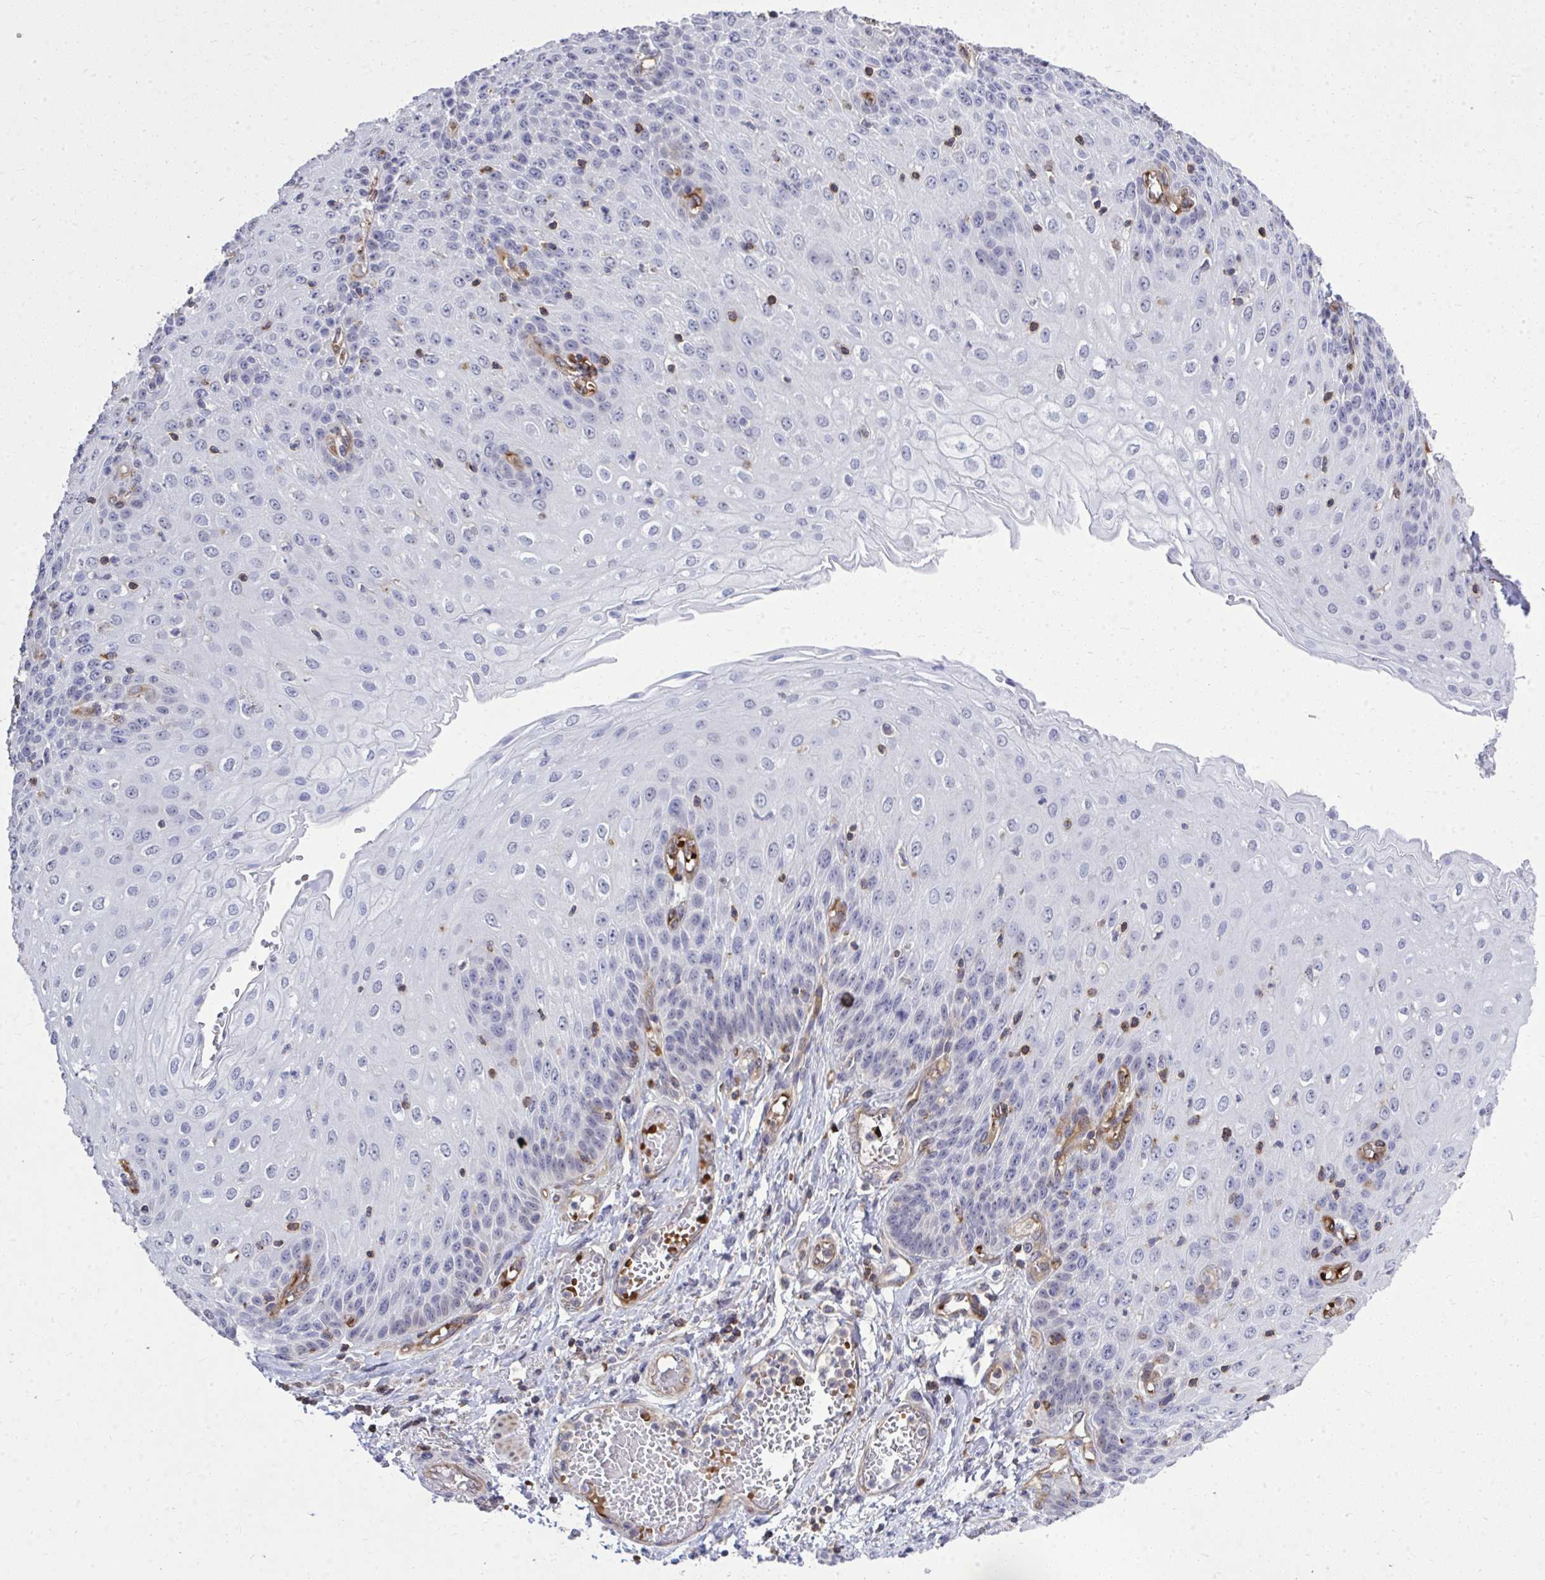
{"staining": {"intensity": "weak", "quantity": "<25%", "location": "nuclear"}, "tissue": "esophagus", "cell_type": "Squamous epithelial cells", "image_type": "normal", "snomed": [{"axis": "morphology", "description": "Normal tissue, NOS"}, {"axis": "morphology", "description": "Adenocarcinoma, NOS"}, {"axis": "topography", "description": "Esophagus"}], "caption": "This is an immunohistochemistry micrograph of normal human esophagus. There is no staining in squamous epithelial cells.", "gene": "FOXN3", "patient": {"sex": "male", "age": 81}}